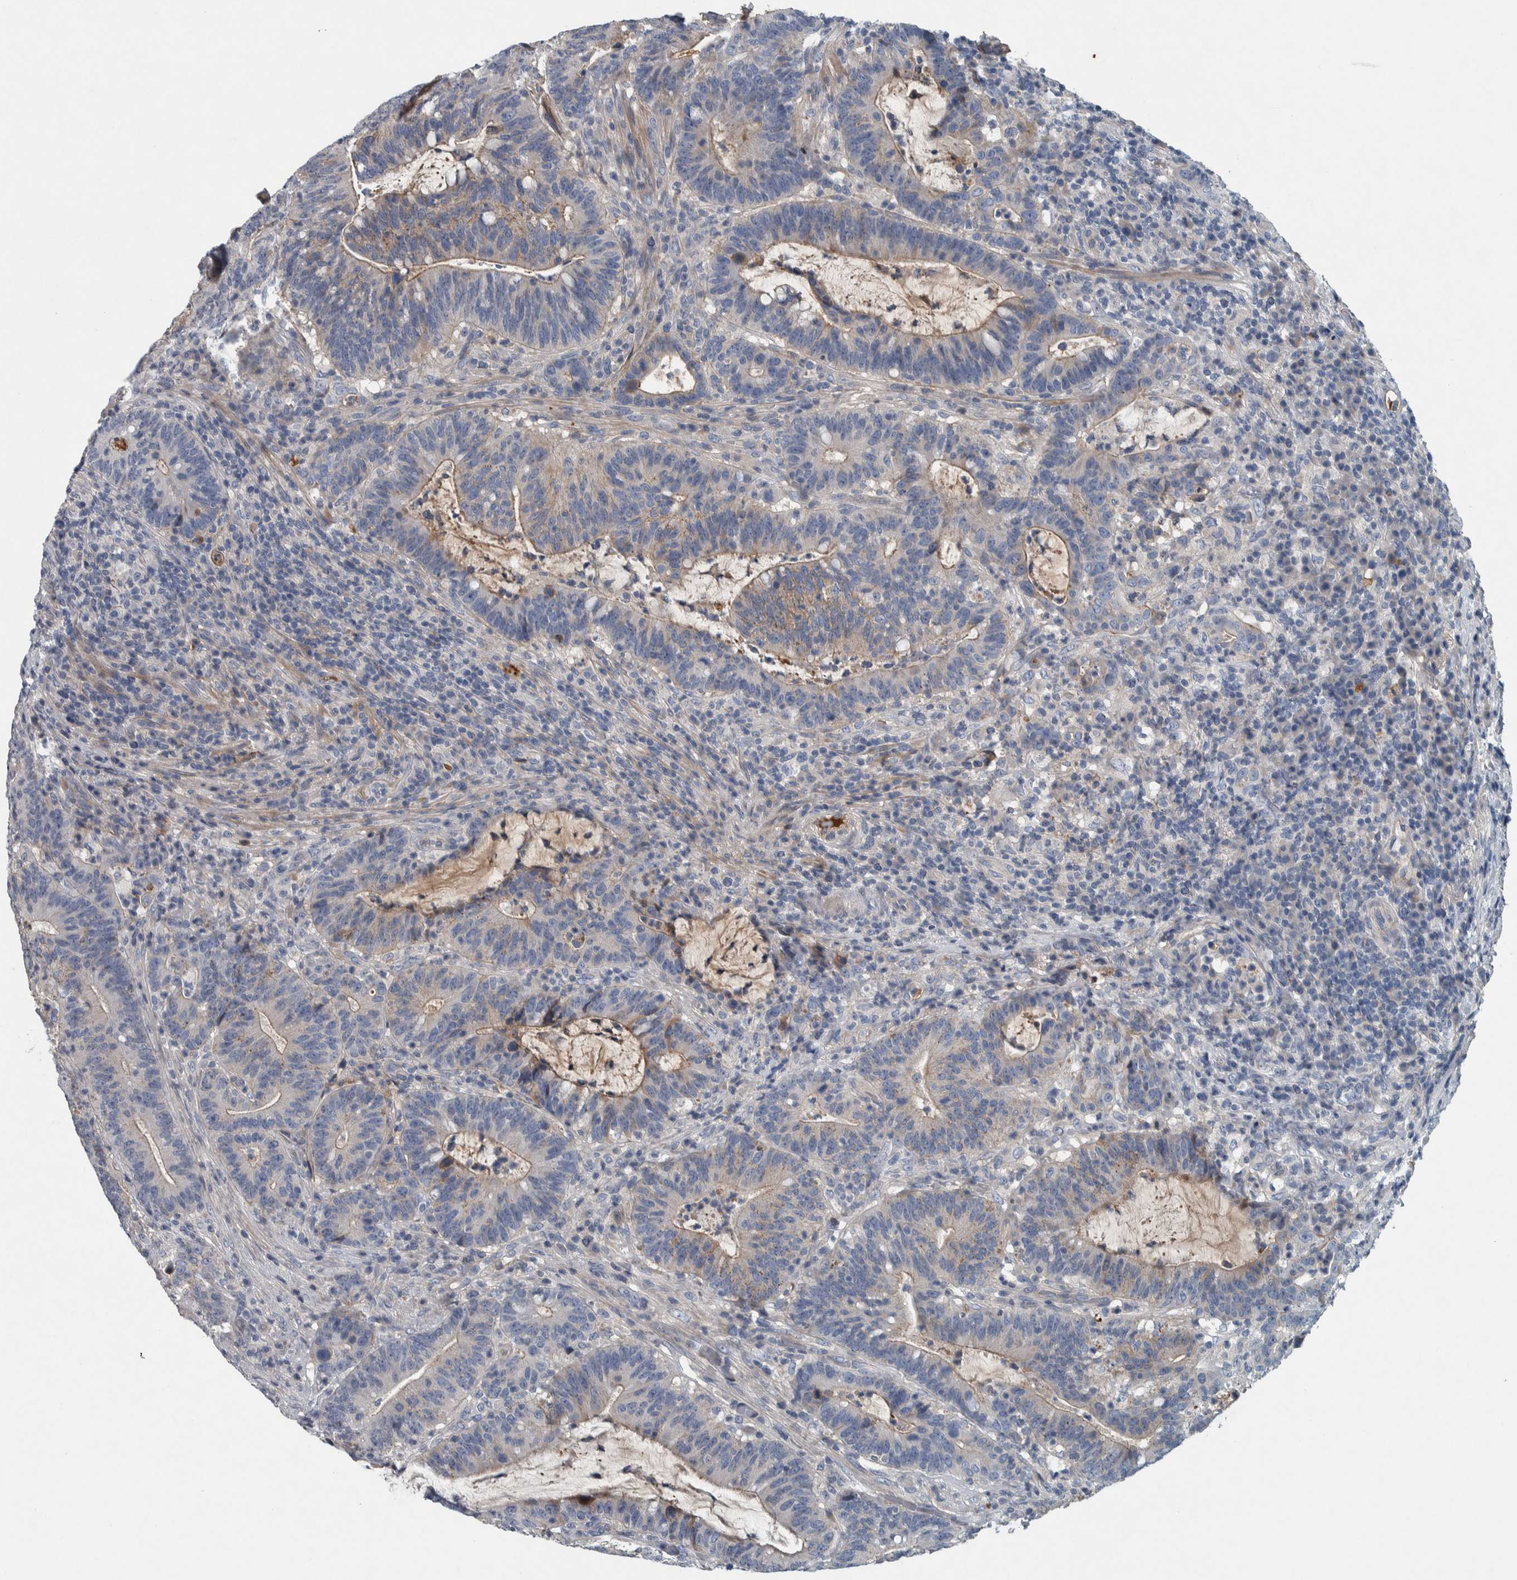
{"staining": {"intensity": "weak", "quantity": "<25%", "location": "cytoplasmic/membranous"}, "tissue": "colorectal cancer", "cell_type": "Tumor cells", "image_type": "cancer", "snomed": [{"axis": "morphology", "description": "Adenocarcinoma, NOS"}, {"axis": "topography", "description": "Colon"}], "caption": "Adenocarcinoma (colorectal) was stained to show a protein in brown. There is no significant positivity in tumor cells. Nuclei are stained in blue.", "gene": "SERPINC1", "patient": {"sex": "female", "age": 66}}